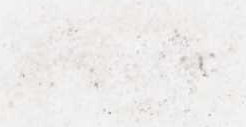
{"staining": {"intensity": "negative", "quantity": "none", "location": "none"}, "tissue": "lymphoma", "cell_type": "Tumor cells", "image_type": "cancer", "snomed": [{"axis": "morphology", "description": "Hodgkin's disease, NOS"}, {"axis": "topography", "description": "Lymph node"}], "caption": "DAB (3,3'-diaminobenzidine) immunohistochemical staining of human Hodgkin's disease exhibits no significant expression in tumor cells. (DAB (3,3'-diaminobenzidine) immunohistochemistry with hematoxylin counter stain).", "gene": "TMSB4X", "patient": {"sex": "male", "age": 70}}